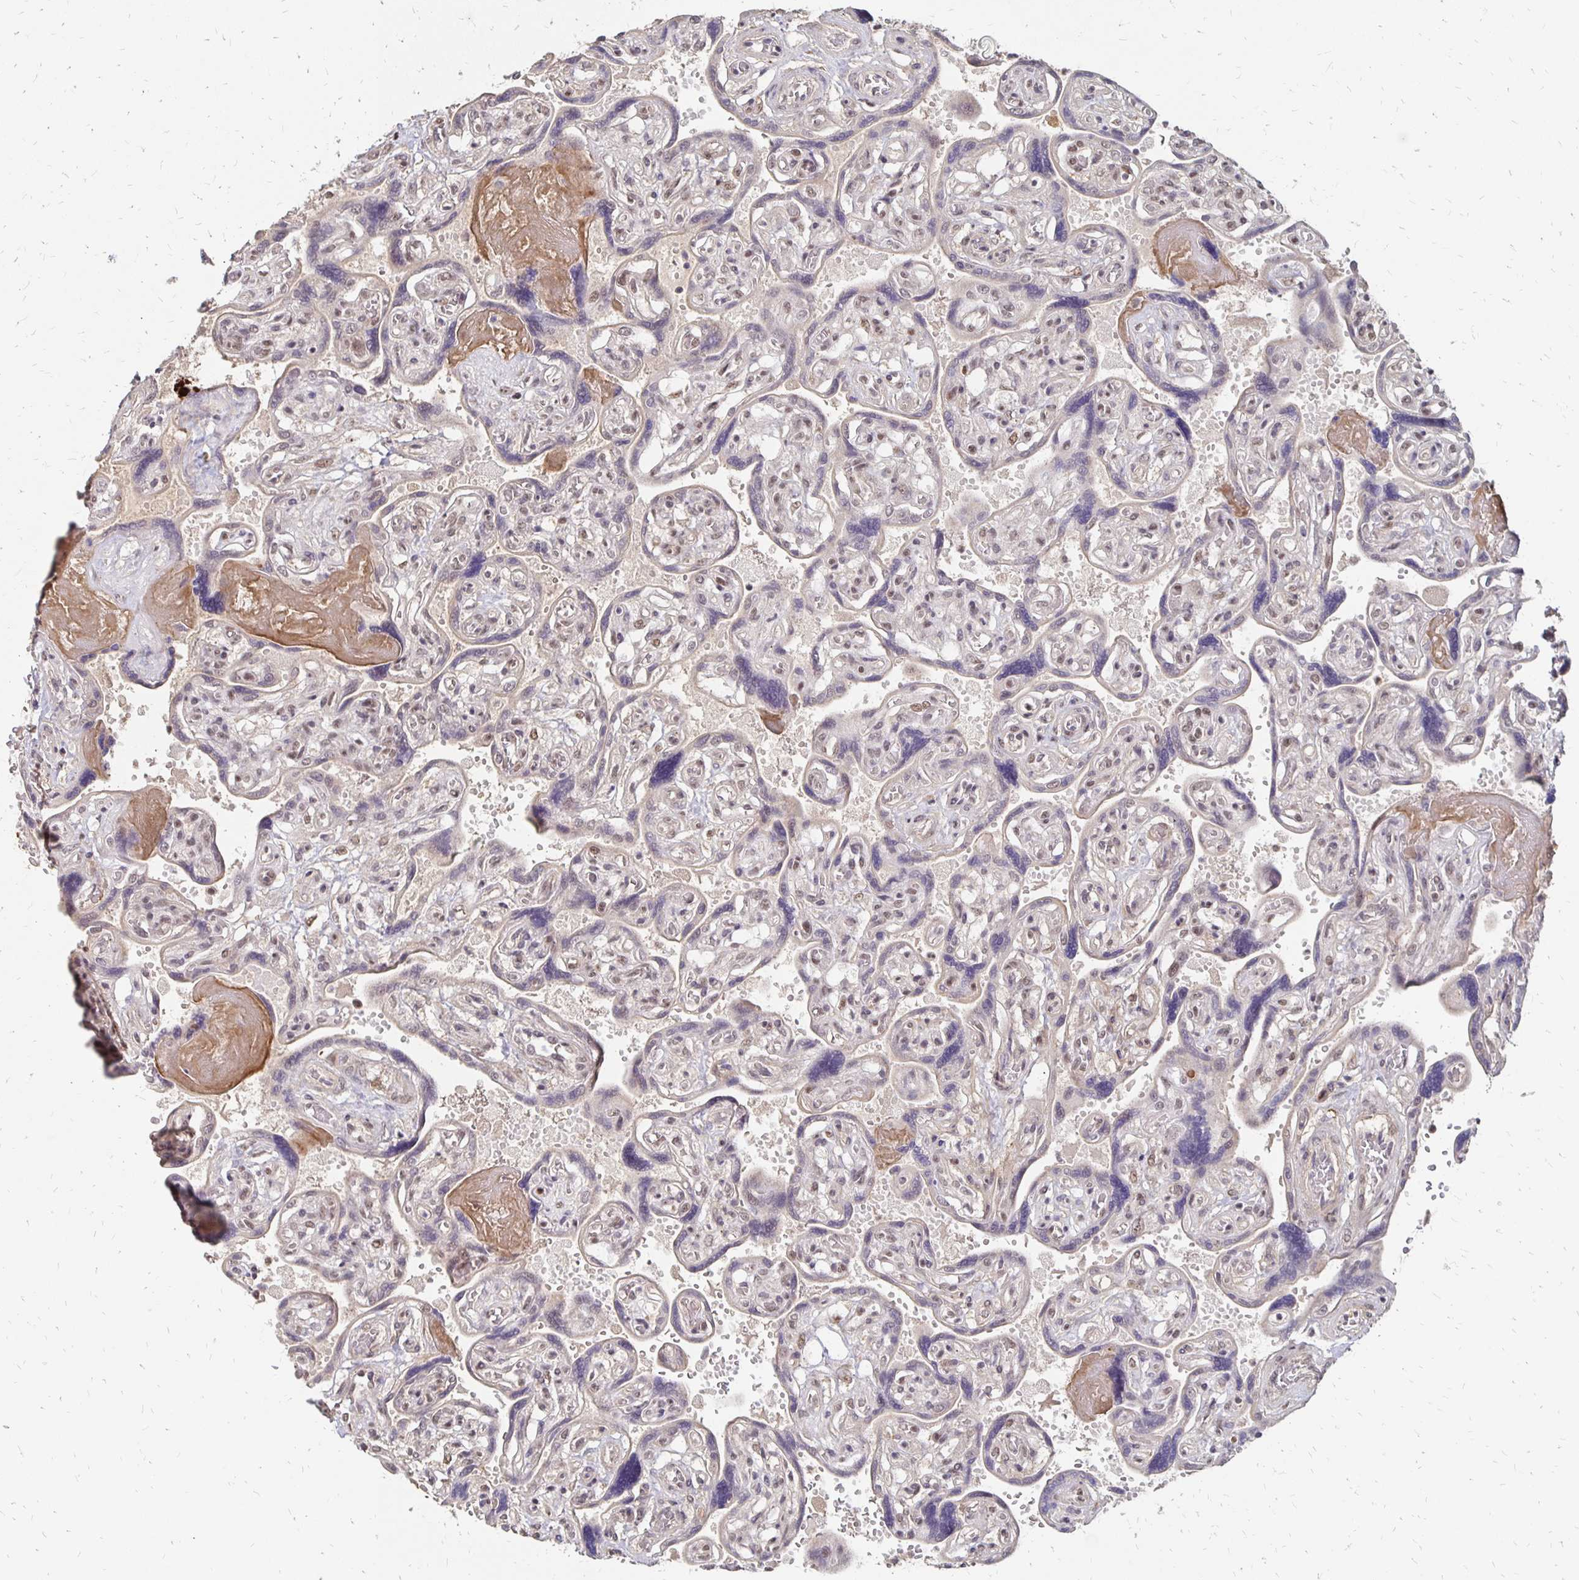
{"staining": {"intensity": "moderate", "quantity": ">75%", "location": "nuclear"}, "tissue": "placenta", "cell_type": "Decidual cells", "image_type": "normal", "snomed": [{"axis": "morphology", "description": "Normal tissue, NOS"}, {"axis": "topography", "description": "Placenta"}], "caption": "High-power microscopy captured an immunohistochemistry (IHC) image of normal placenta, revealing moderate nuclear staining in about >75% of decidual cells.", "gene": "CLASRP", "patient": {"sex": "female", "age": 32}}